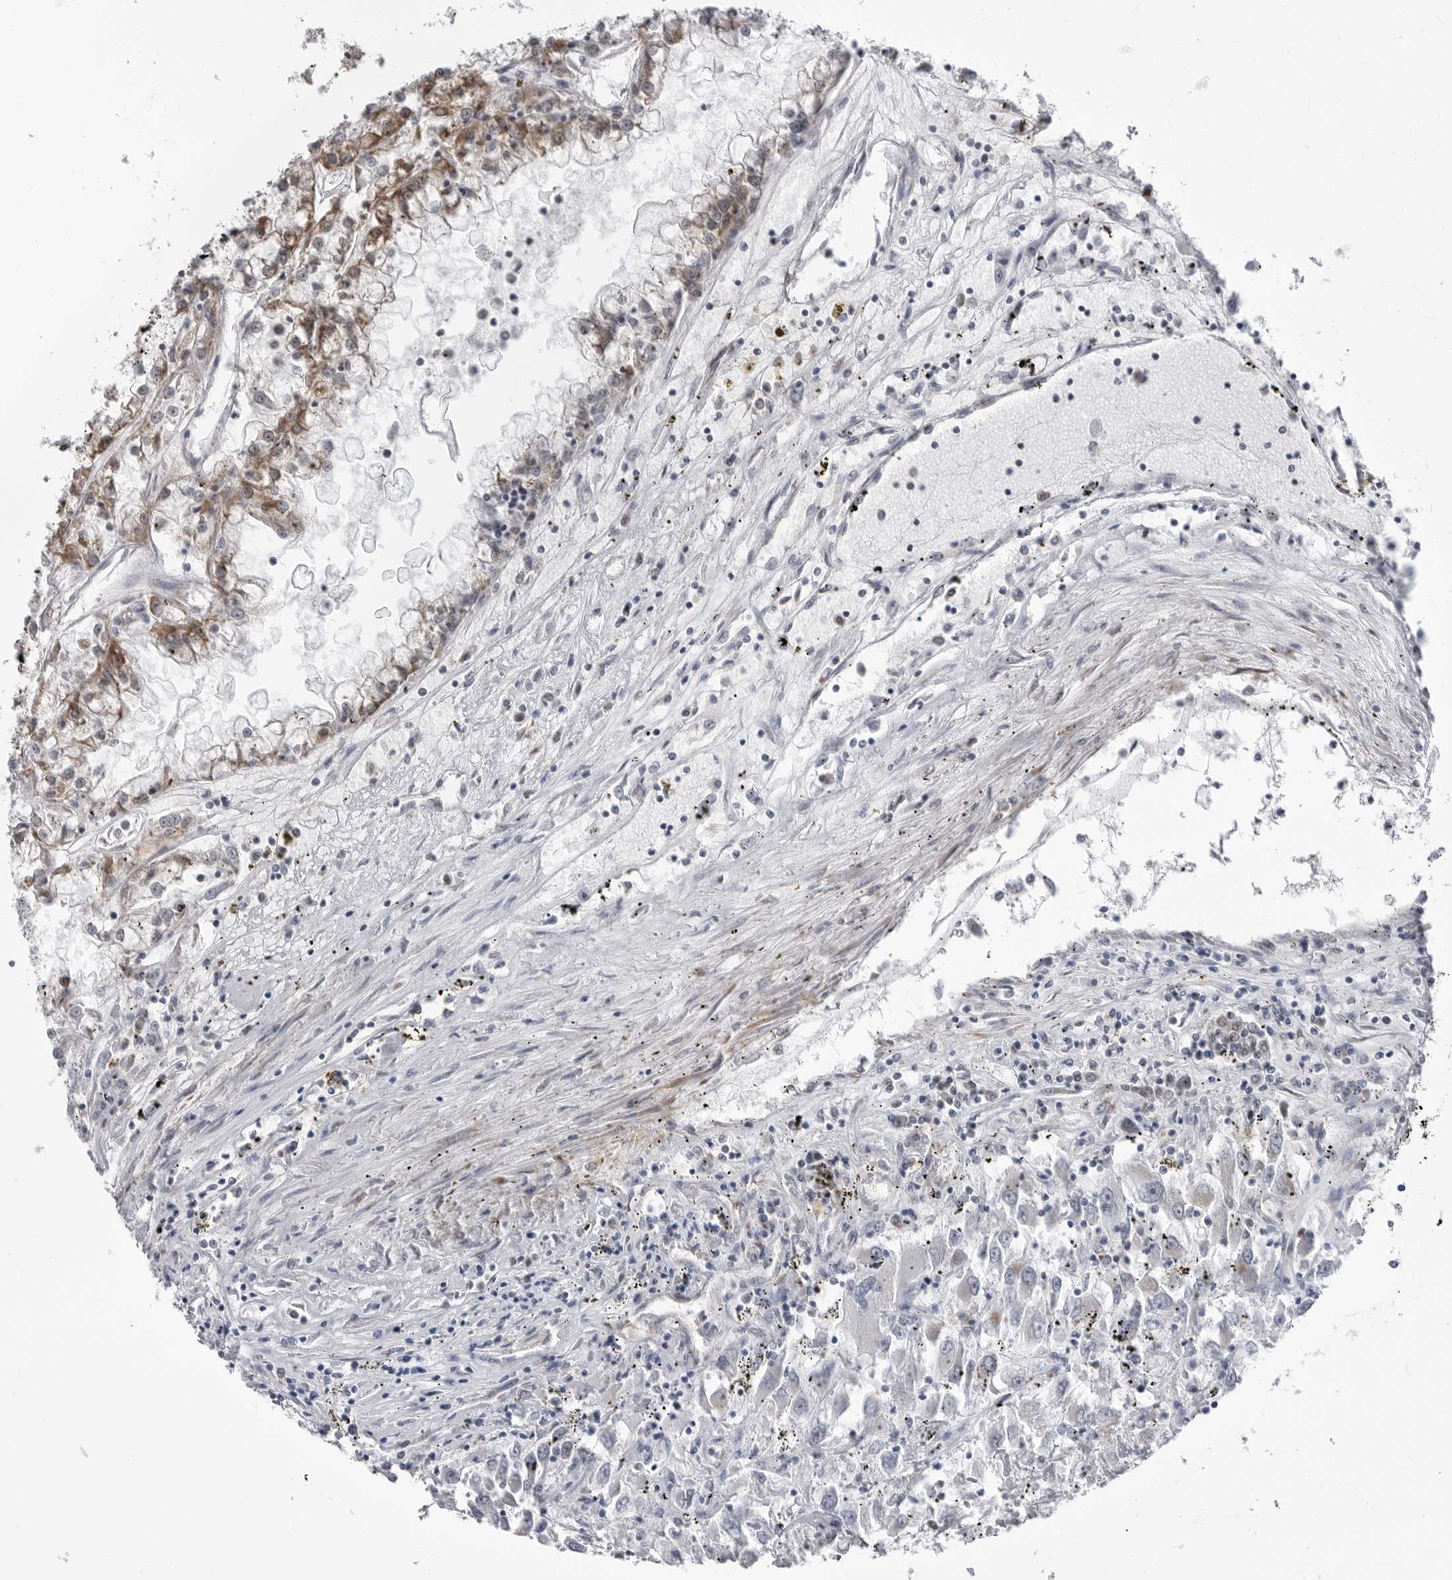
{"staining": {"intensity": "moderate", "quantity": "25%-75%", "location": "cytoplasmic/membranous"}, "tissue": "renal cancer", "cell_type": "Tumor cells", "image_type": "cancer", "snomed": [{"axis": "morphology", "description": "Adenocarcinoma, NOS"}, {"axis": "topography", "description": "Kidney"}], "caption": "IHC (DAB) staining of human renal adenocarcinoma displays moderate cytoplasmic/membranous protein positivity in approximately 25%-75% of tumor cells.", "gene": "FH", "patient": {"sex": "female", "age": 52}}